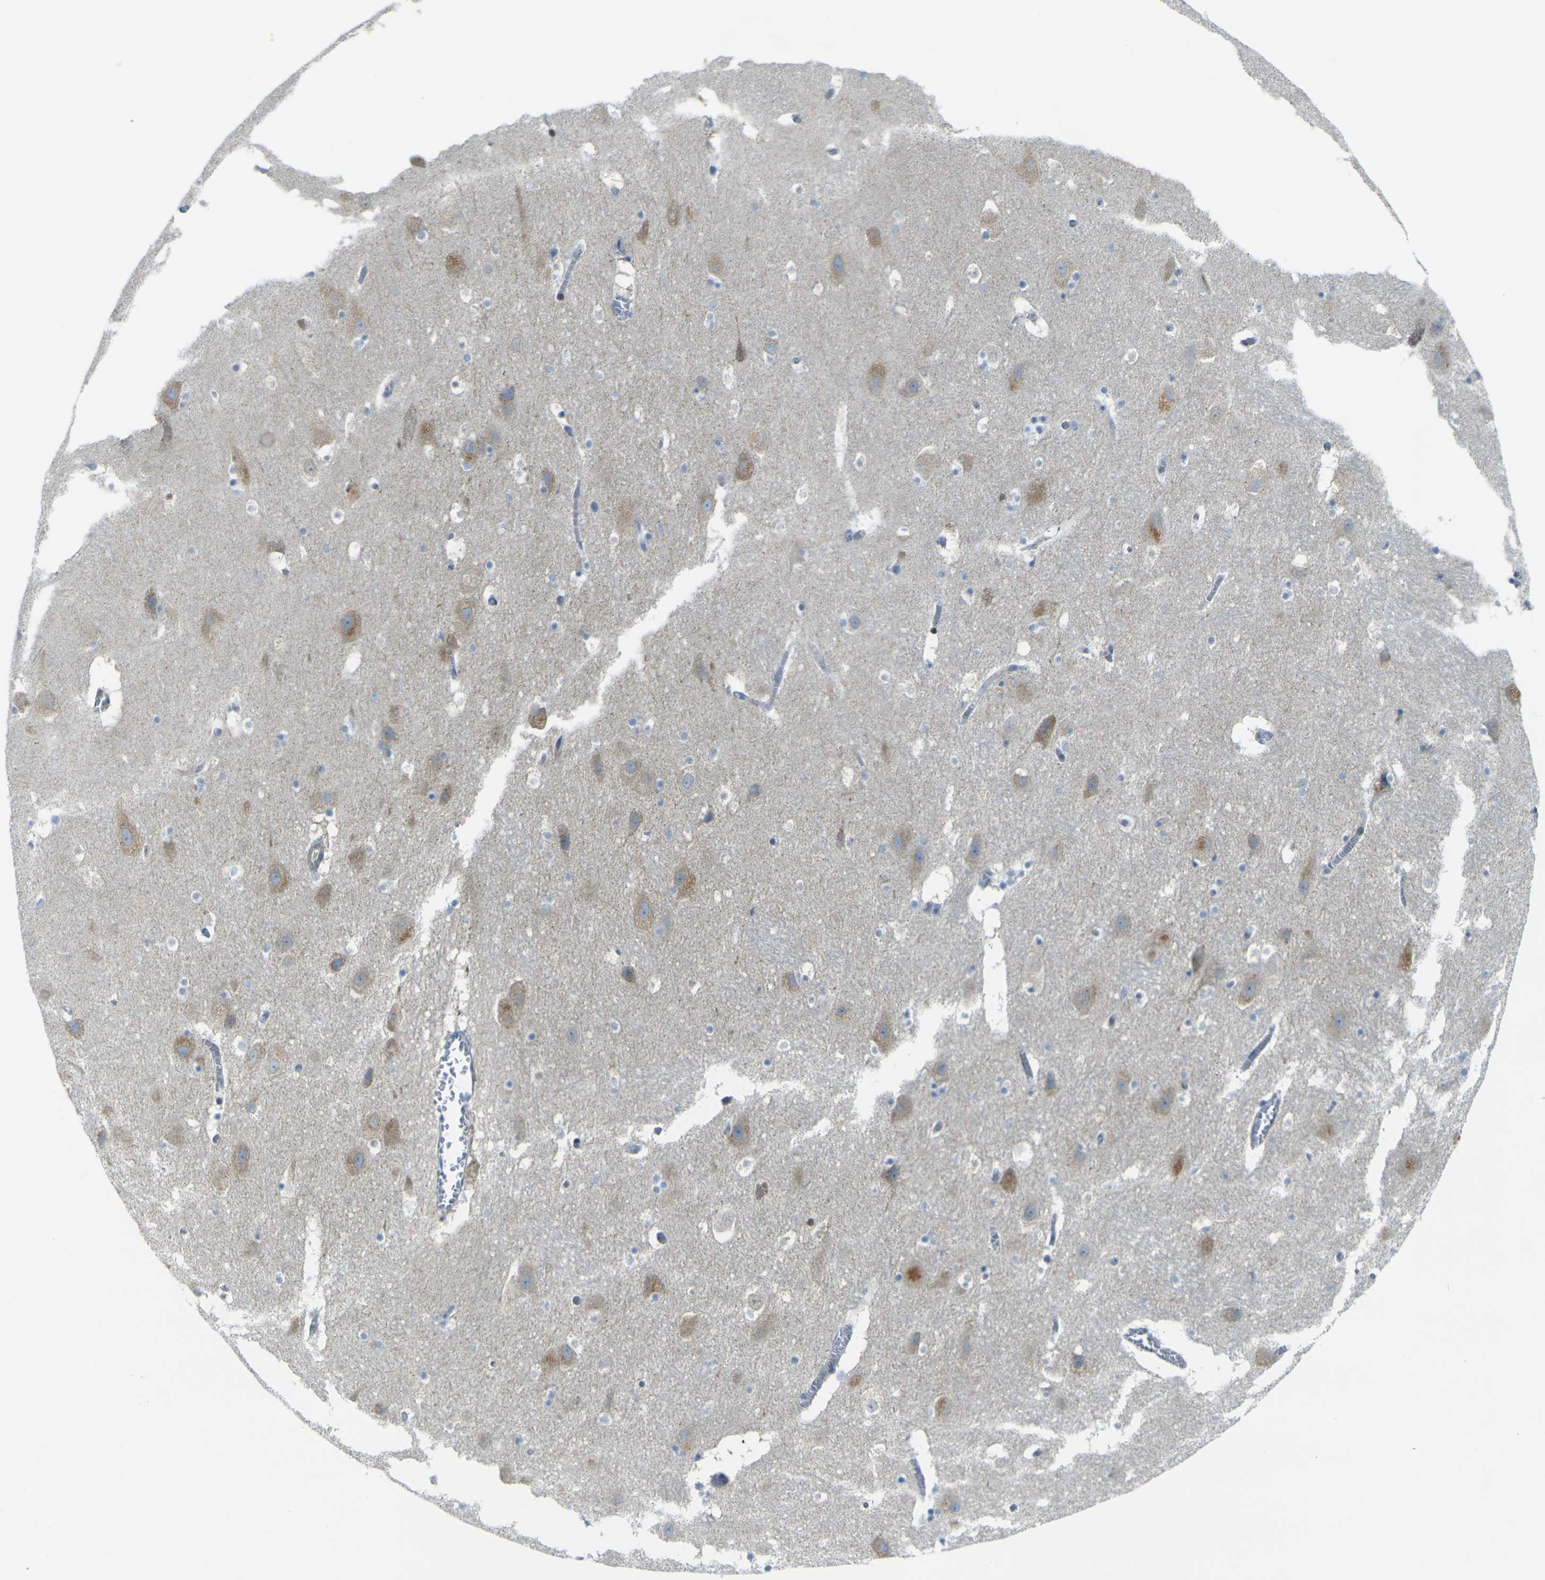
{"staining": {"intensity": "weak", "quantity": "<25%", "location": "cytoplasmic/membranous"}, "tissue": "hippocampus", "cell_type": "Glial cells", "image_type": "normal", "snomed": [{"axis": "morphology", "description": "Normal tissue, NOS"}, {"axis": "topography", "description": "Hippocampus"}], "caption": "DAB (3,3'-diaminobenzidine) immunohistochemical staining of unremarkable hippocampus exhibits no significant expression in glial cells.", "gene": "CELSR2", "patient": {"sex": "male", "age": 45}}